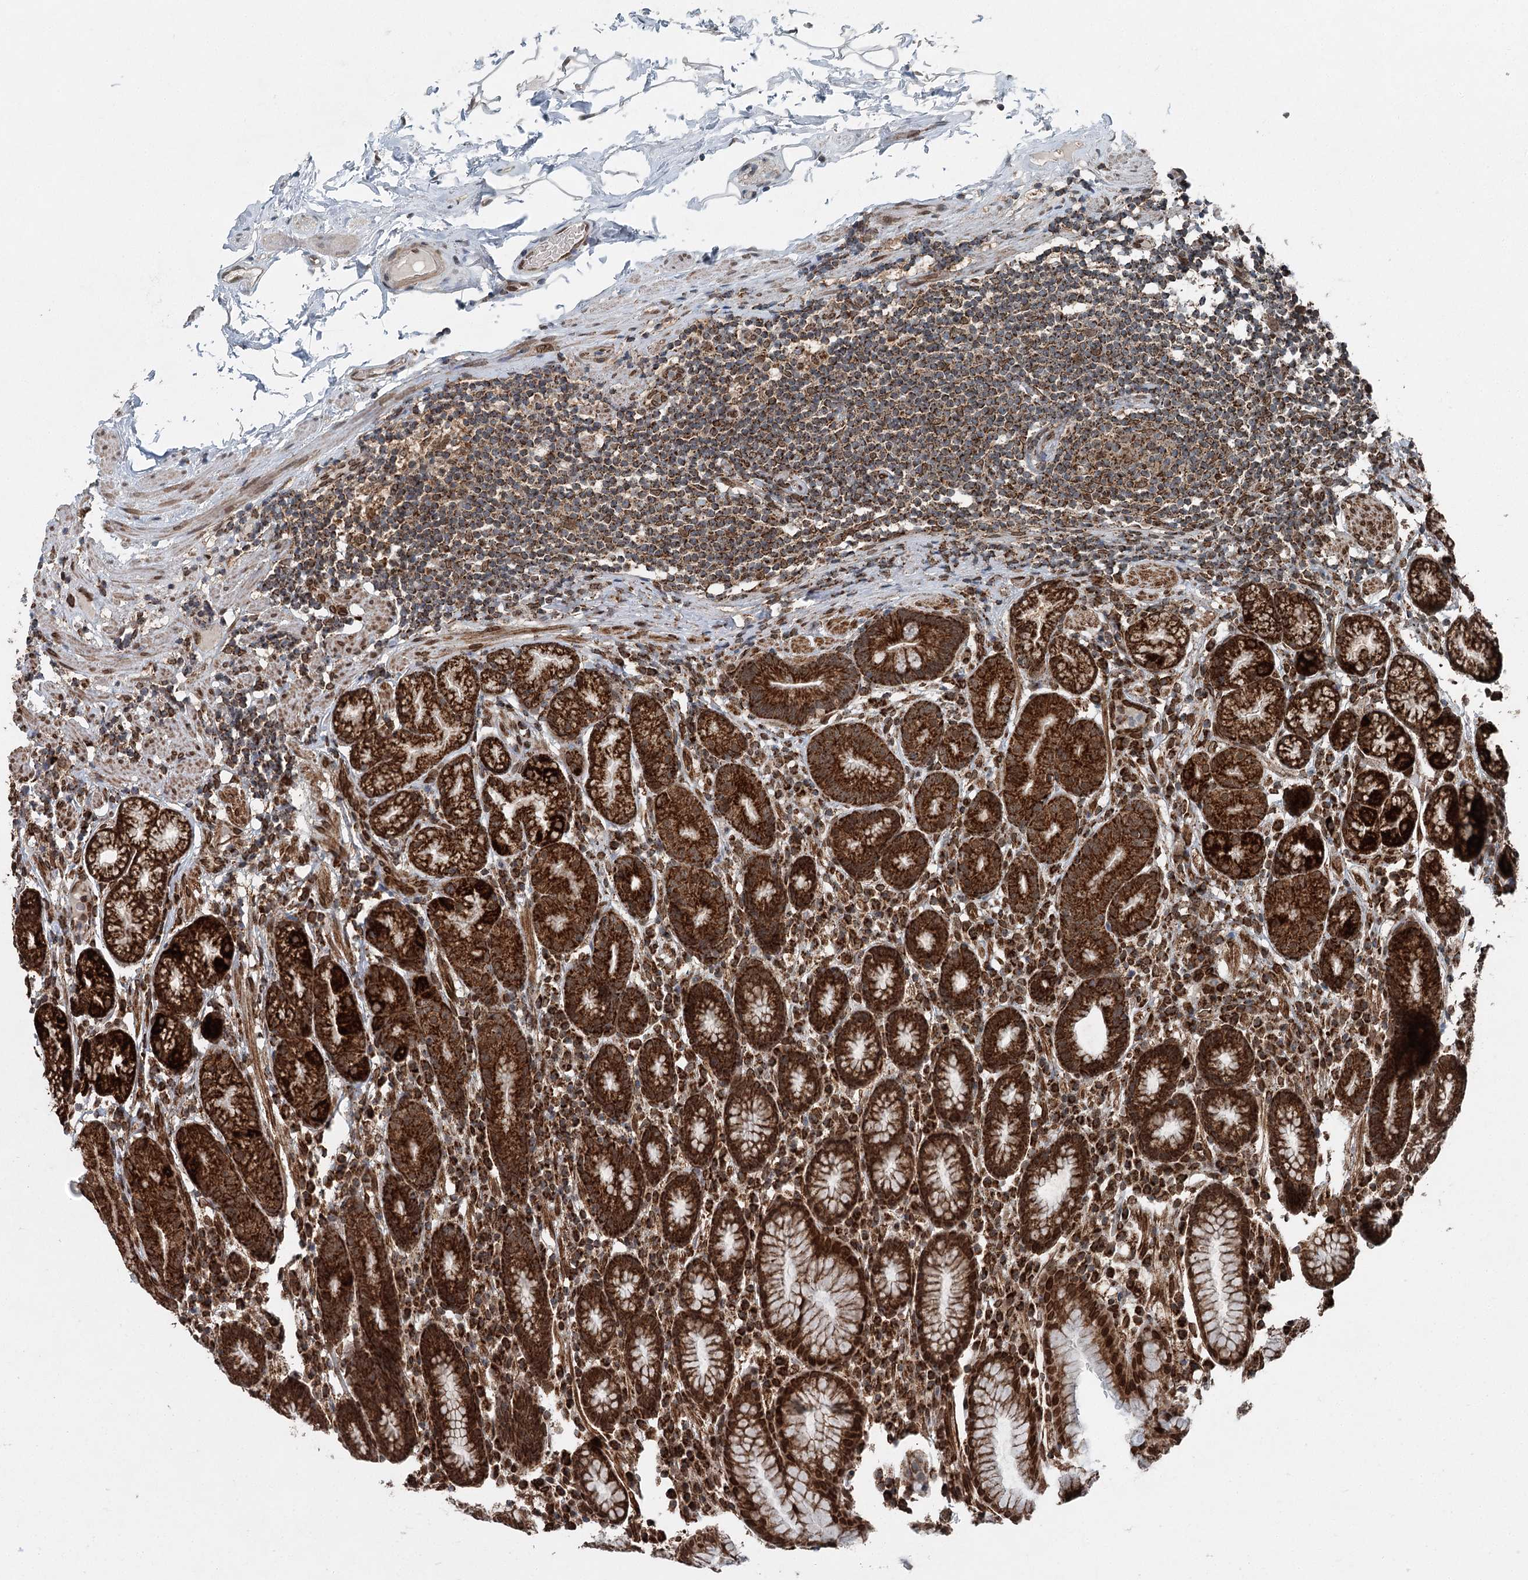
{"staining": {"intensity": "strong", "quantity": ">75%", "location": "cytoplasmic/membranous"}, "tissue": "stomach", "cell_type": "Glandular cells", "image_type": "normal", "snomed": [{"axis": "morphology", "description": "Normal tissue, NOS"}, {"axis": "topography", "description": "Stomach, lower"}], "caption": "Stomach stained for a protein reveals strong cytoplasmic/membranous positivity in glandular cells. Nuclei are stained in blue.", "gene": "BCKDHA", "patient": {"sex": "male", "age": 52}}